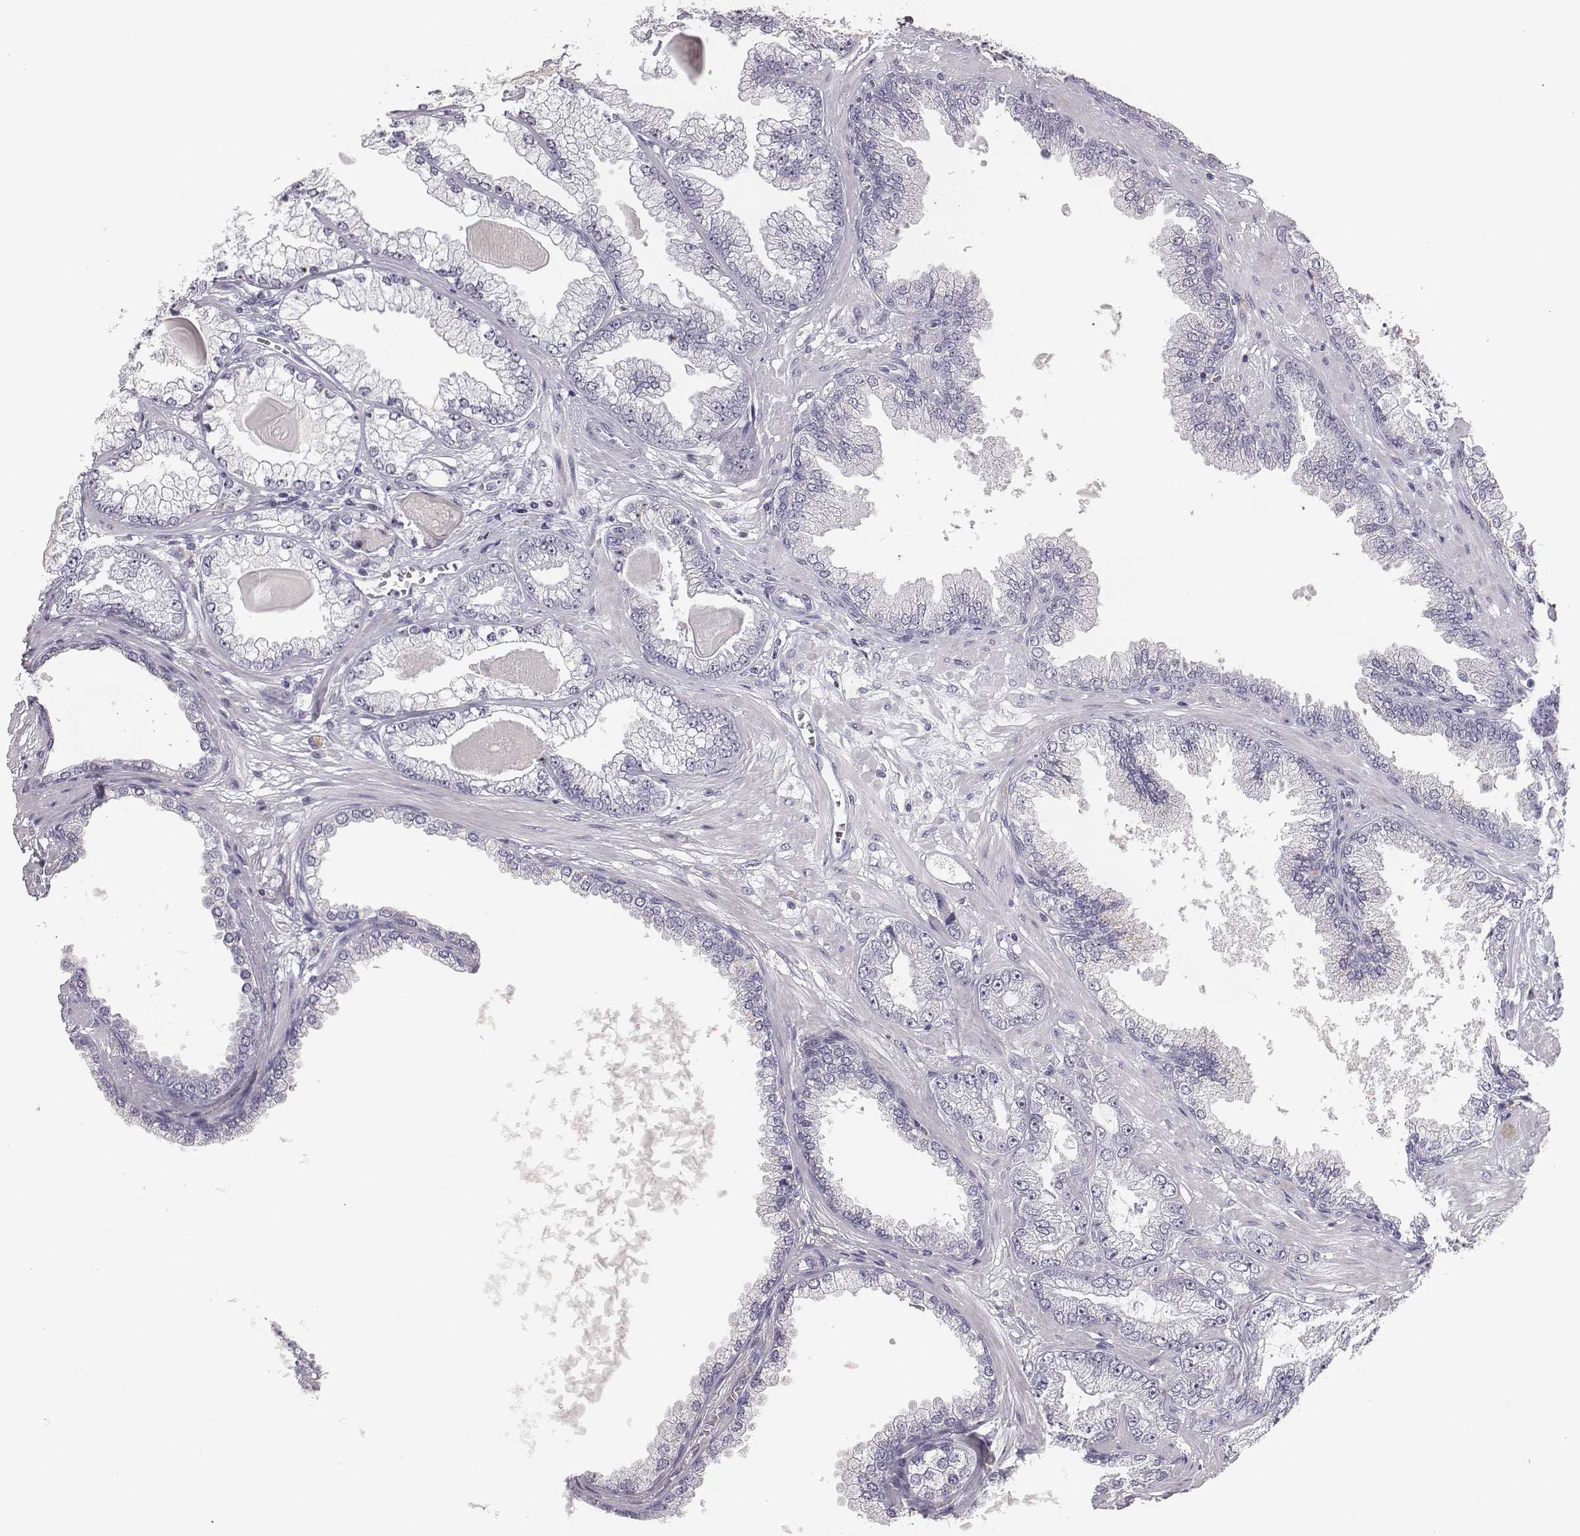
{"staining": {"intensity": "negative", "quantity": "none", "location": "none"}, "tissue": "prostate cancer", "cell_type": "Tumor cells", "image_type": "cancer", "snomed": [{"axis": "morphology", "description": "Adenocarcinoma, Low grade"}, {"axis": "topography", "description": "Prostate"}], "caption": "An immunohistochemistry histopathology image of adenocarcinoma (low-grade) (prostate) is shown. There is no staining in tumor cells of adenocarcinoma (low-grade) (prostate).", "gene": "NIFK", "patient": {"sex": "male", "age": 64}}